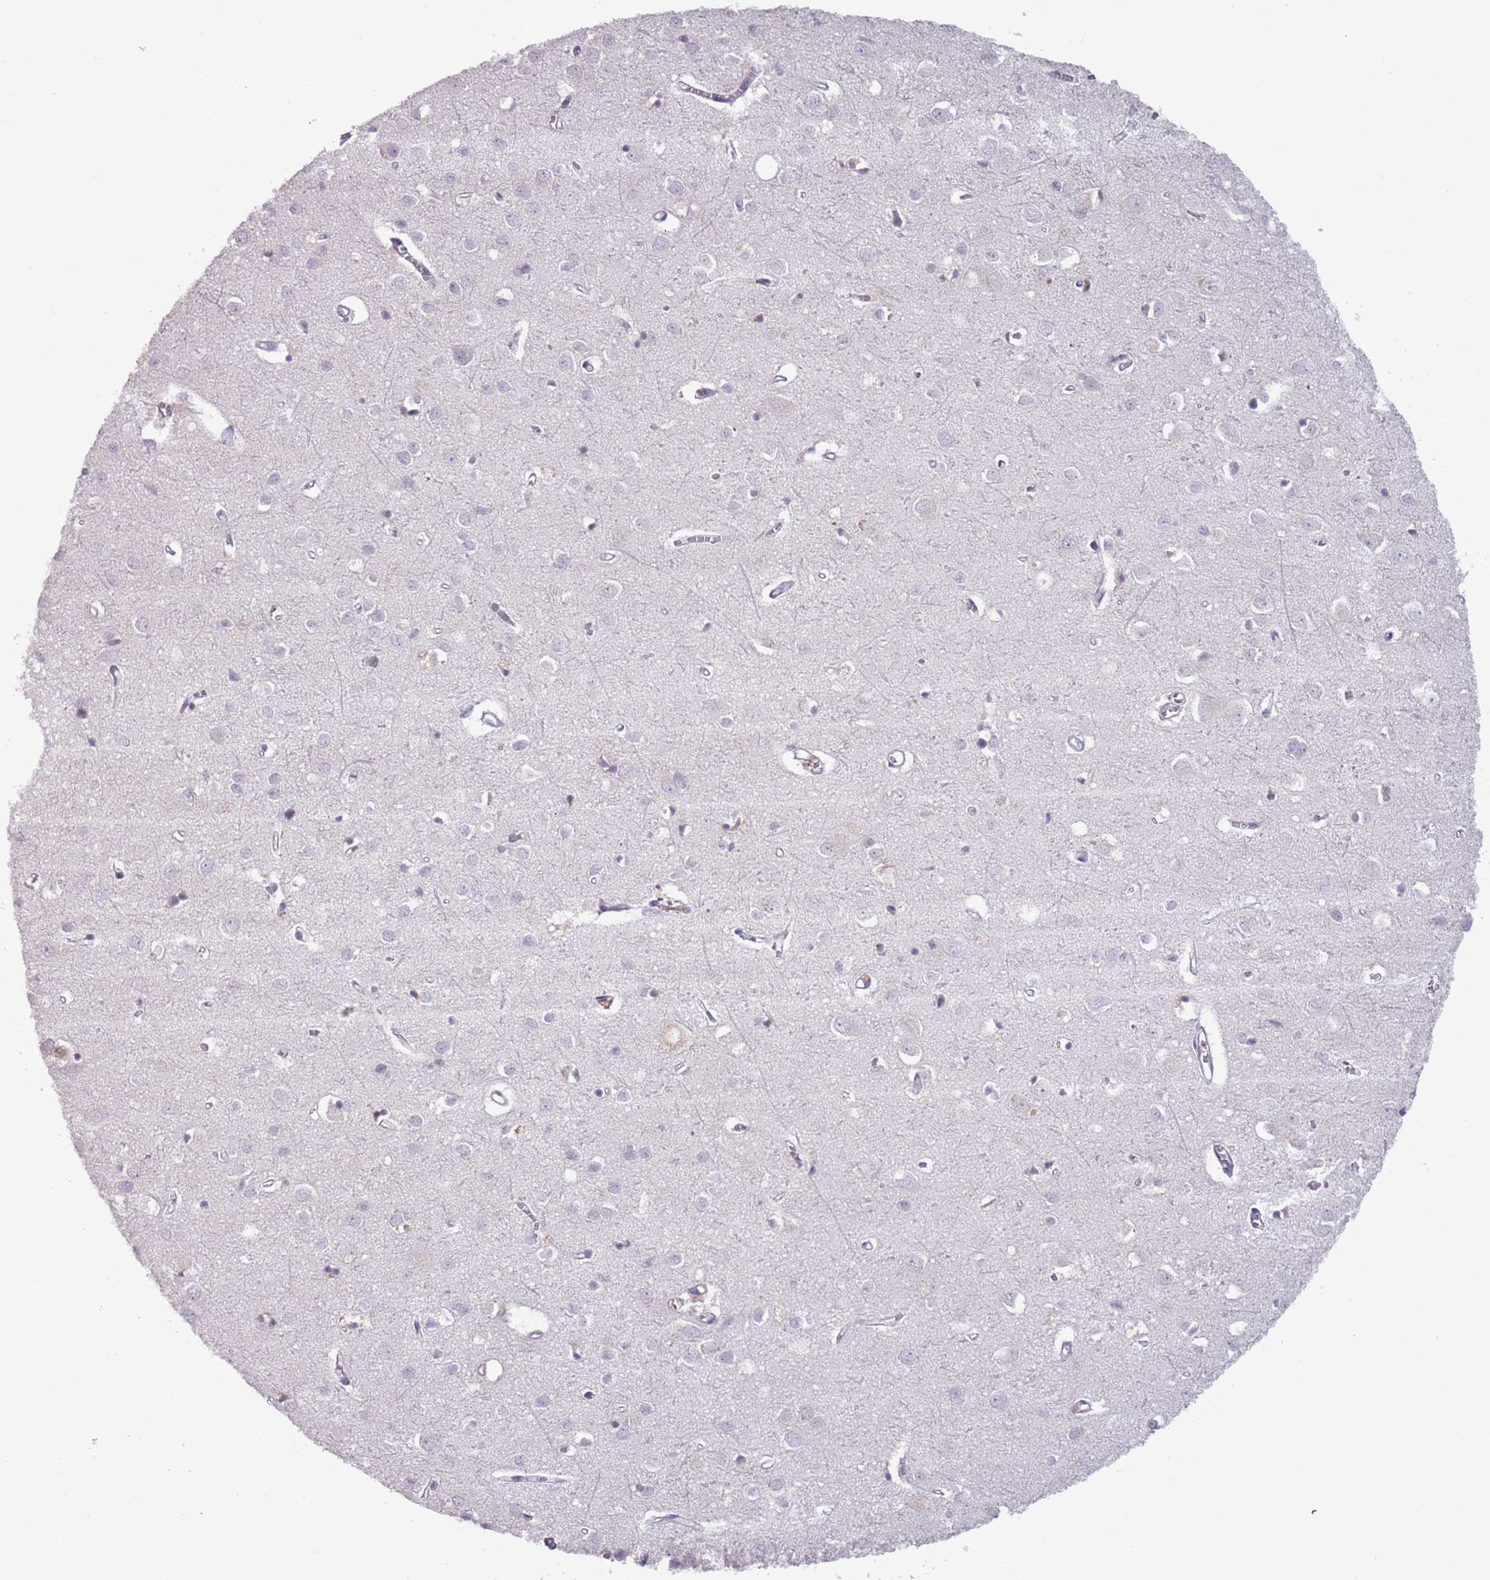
{"staining": {"intensity": "negative", "quantity": "none", "location": "none"}, "tissue": "cerebral cortex", "cell_type": "Endothelial cells", "image_type": "normal", "snomed": [{"axis": "morphology", "description": "Normal tissue, NOS"}, {"axis": "topography", "description": "Cerebral cortex"}], "caption": "Immunohistochemistry micrograph of benign cerebral cortex: cerebral cortex stained with DAB demonstrates no significant protein staining in endothelial cells.", "gene": "ENSG00000271254", "patient": {"sex": "female", "age": 64}}